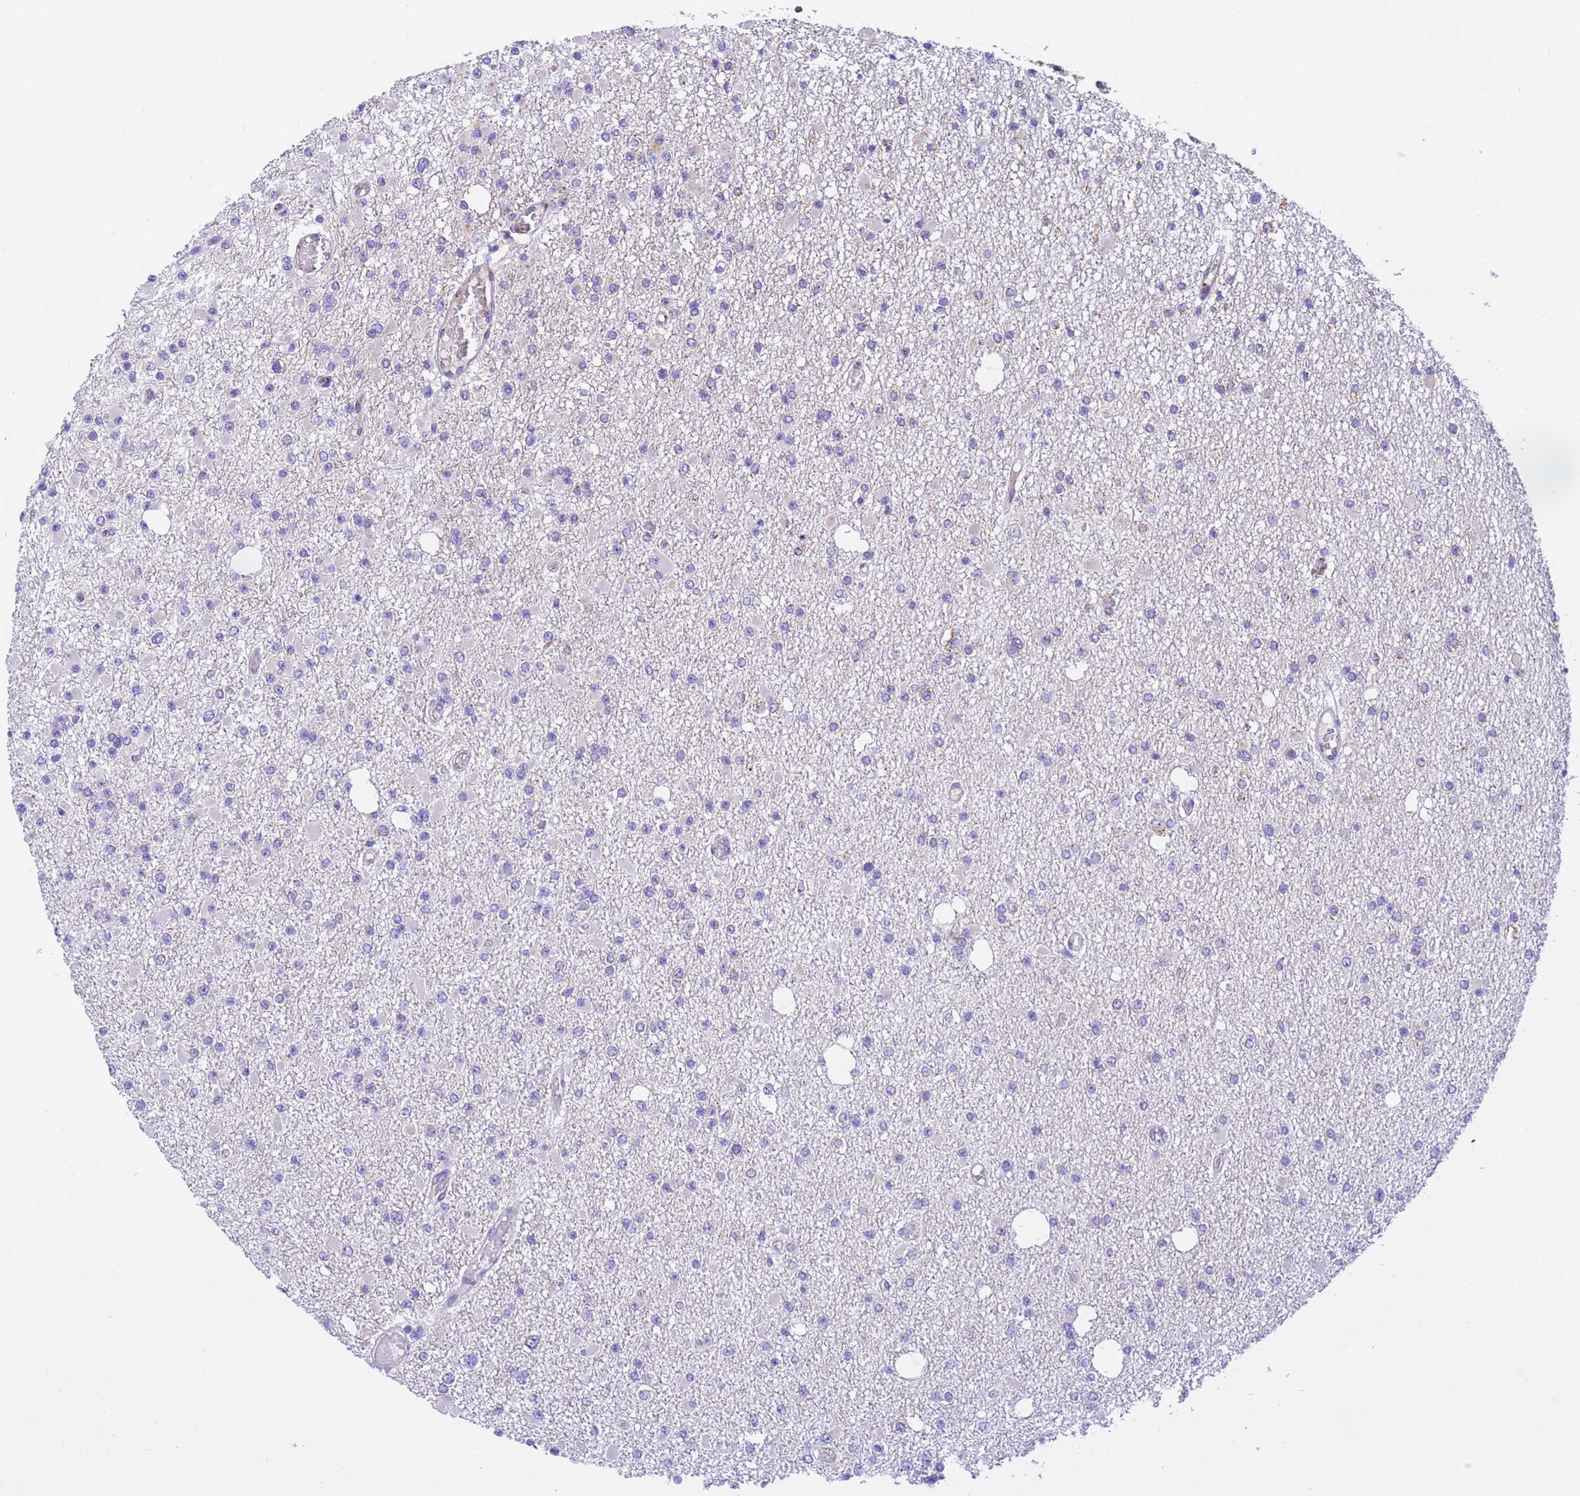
{"staining": {"intensity": "negative", "quantity": "none", "location": "none"}, "tissue": "glioma", "cell_type": "Tumor cells", "image_type": "cancer", "snomed": [{"axis": "morphology", "description": "Glioma, malignant, Low grade"}, {"axis": "topography", "description": "Brain"}], "caption": "Immunohistochemistry histopathology image of malignant glioma (low-grade) stained for a protein (brown), which demonstrates no staining in tumor cells. (DAB (3,3'-diaminobenzidine) IHC with hematoxylin counter stain).", "gene": "RHBDD3", "patient": {"sex": "female", "age": 22}}